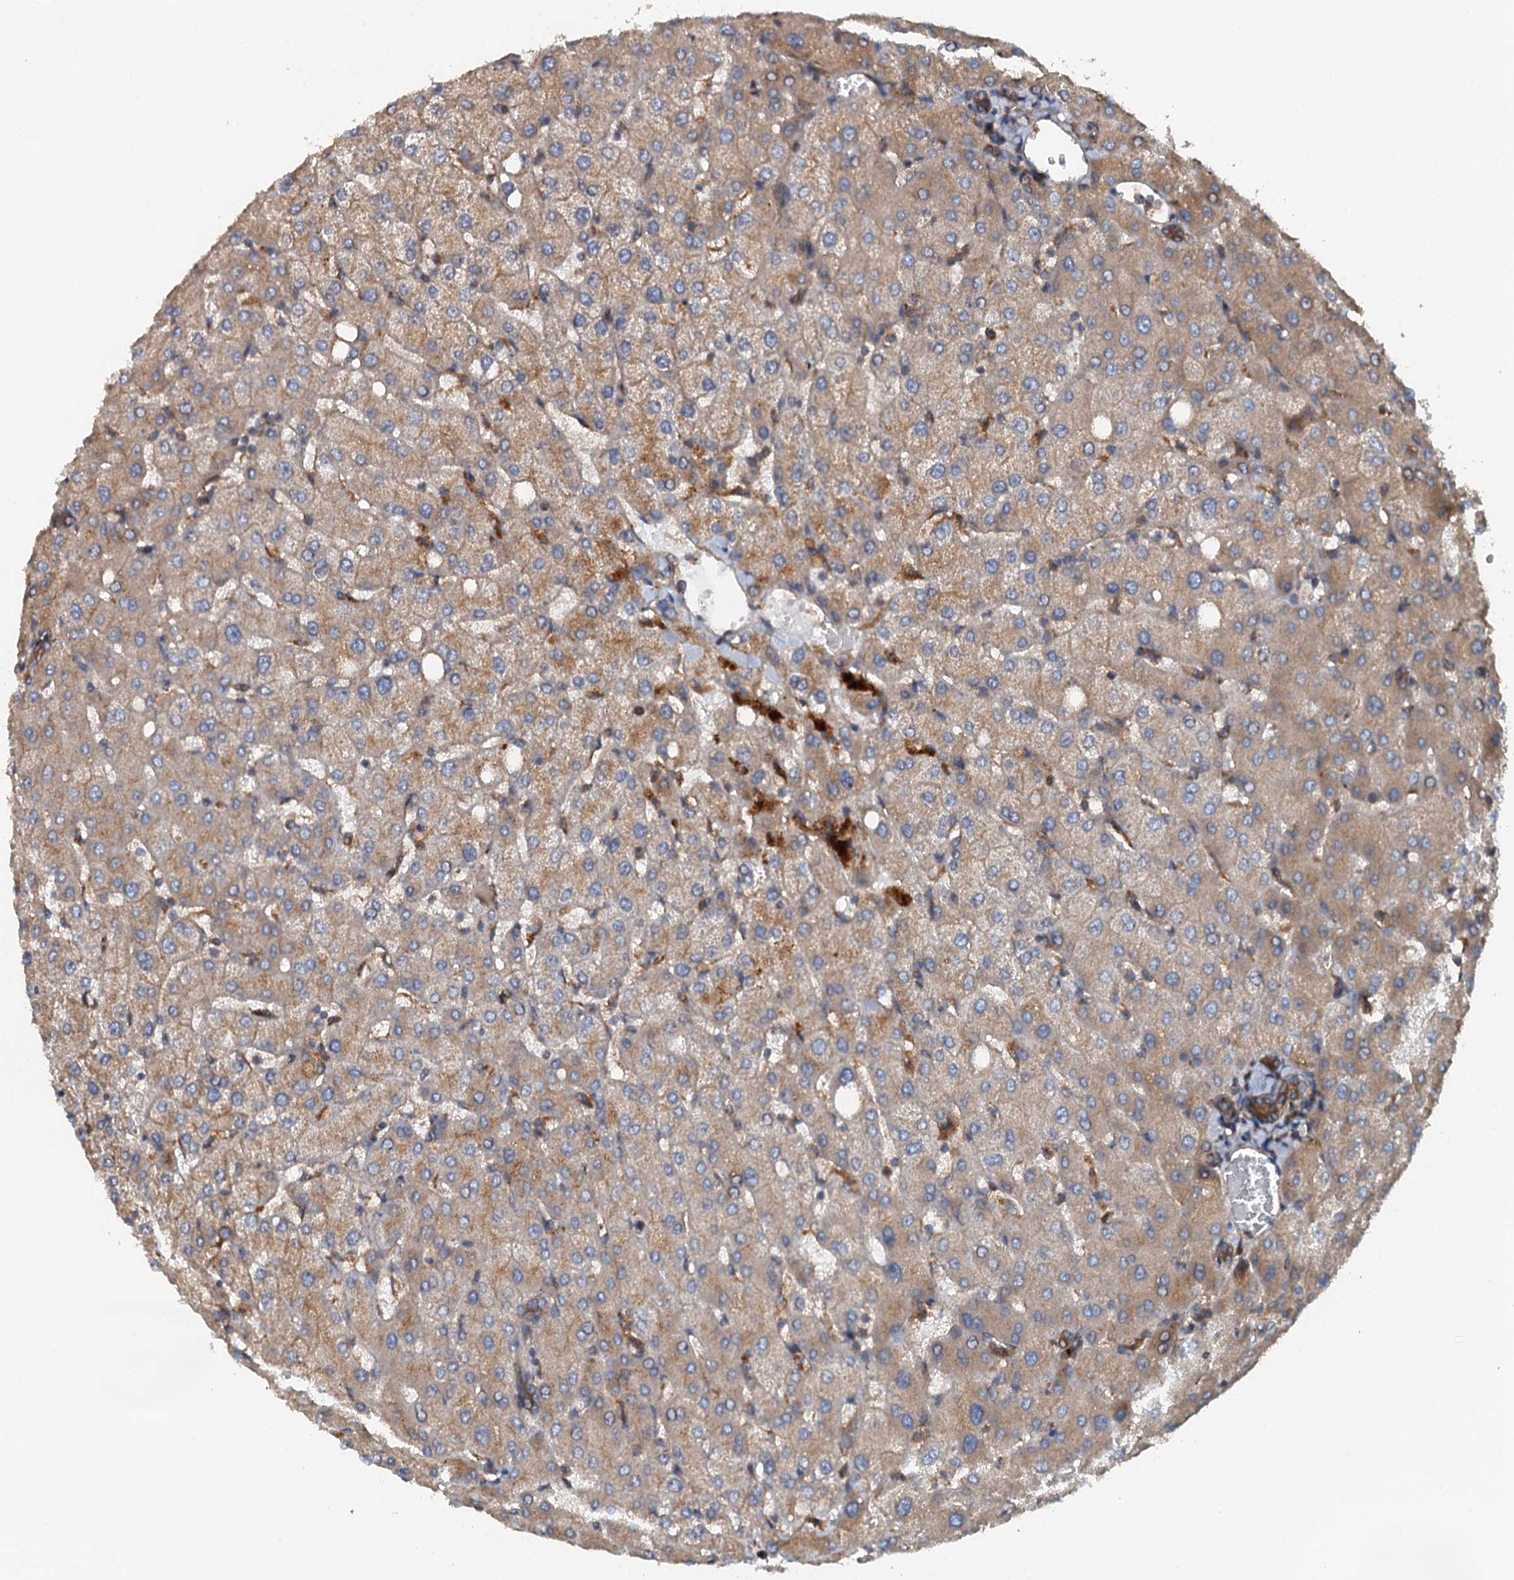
{"staining": {"intensity": "moderate", "quantity": ">75%", "location": "cytoplasmic/membranous"}, "tissue": "liver", "cell_type": "Cholangiocytes", "image_type": "normal", "snomed": [{"axis": "morphology", "description": "Normal tissue, NOS"}, {"axis": "topography", "description": "Liver"}], "caption": "This is a micrograph of immunohistochemistry (IHC) staining of normal liver, which shows moderate expression in the cytoplasmic/membranous of cholangiocytes.", "gene": "COG3", "patient": {"sex": "female", "age": 54}}